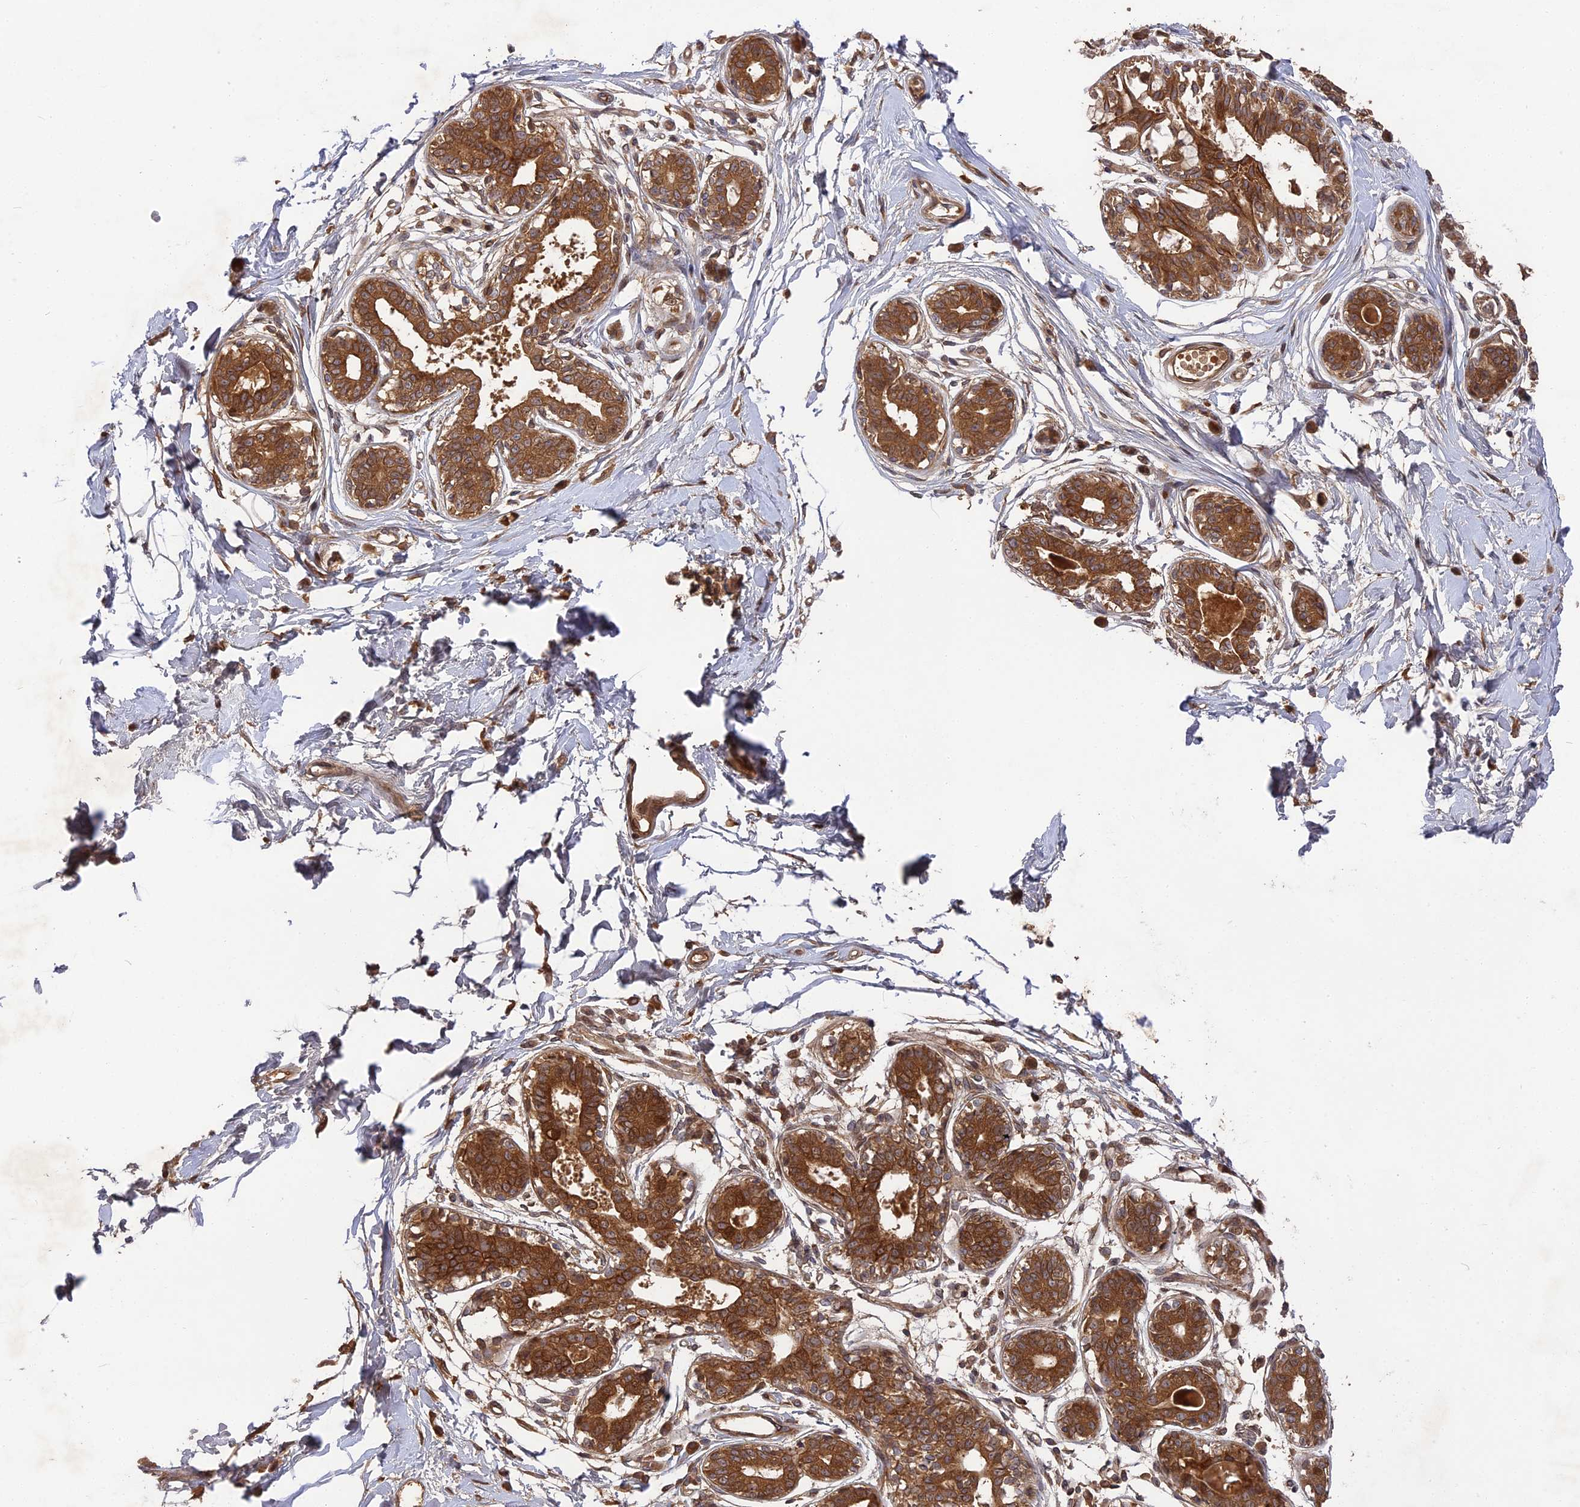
{"staining": {"intensity": "weak", "quantity": "25%-75%", "location": "cytoplasmic/membranous"}, "tissue": "breast", "cell_type": "Adipocytes", "image_type": "normal", "snomed": [{"axis": "morphology", "description": "Normal tissue, NOS"}, {"axis": "topography", "description": "Breast"}], "caption": "Immunohistochemistry (IHC) (DAB) staining of normal breast reveals weak cytoplasmic/membranous protein expression in approximately 25%-75% of adipocytes.", "gene": "TMUB2", "patient": {"sex": "female", "age": 45}}